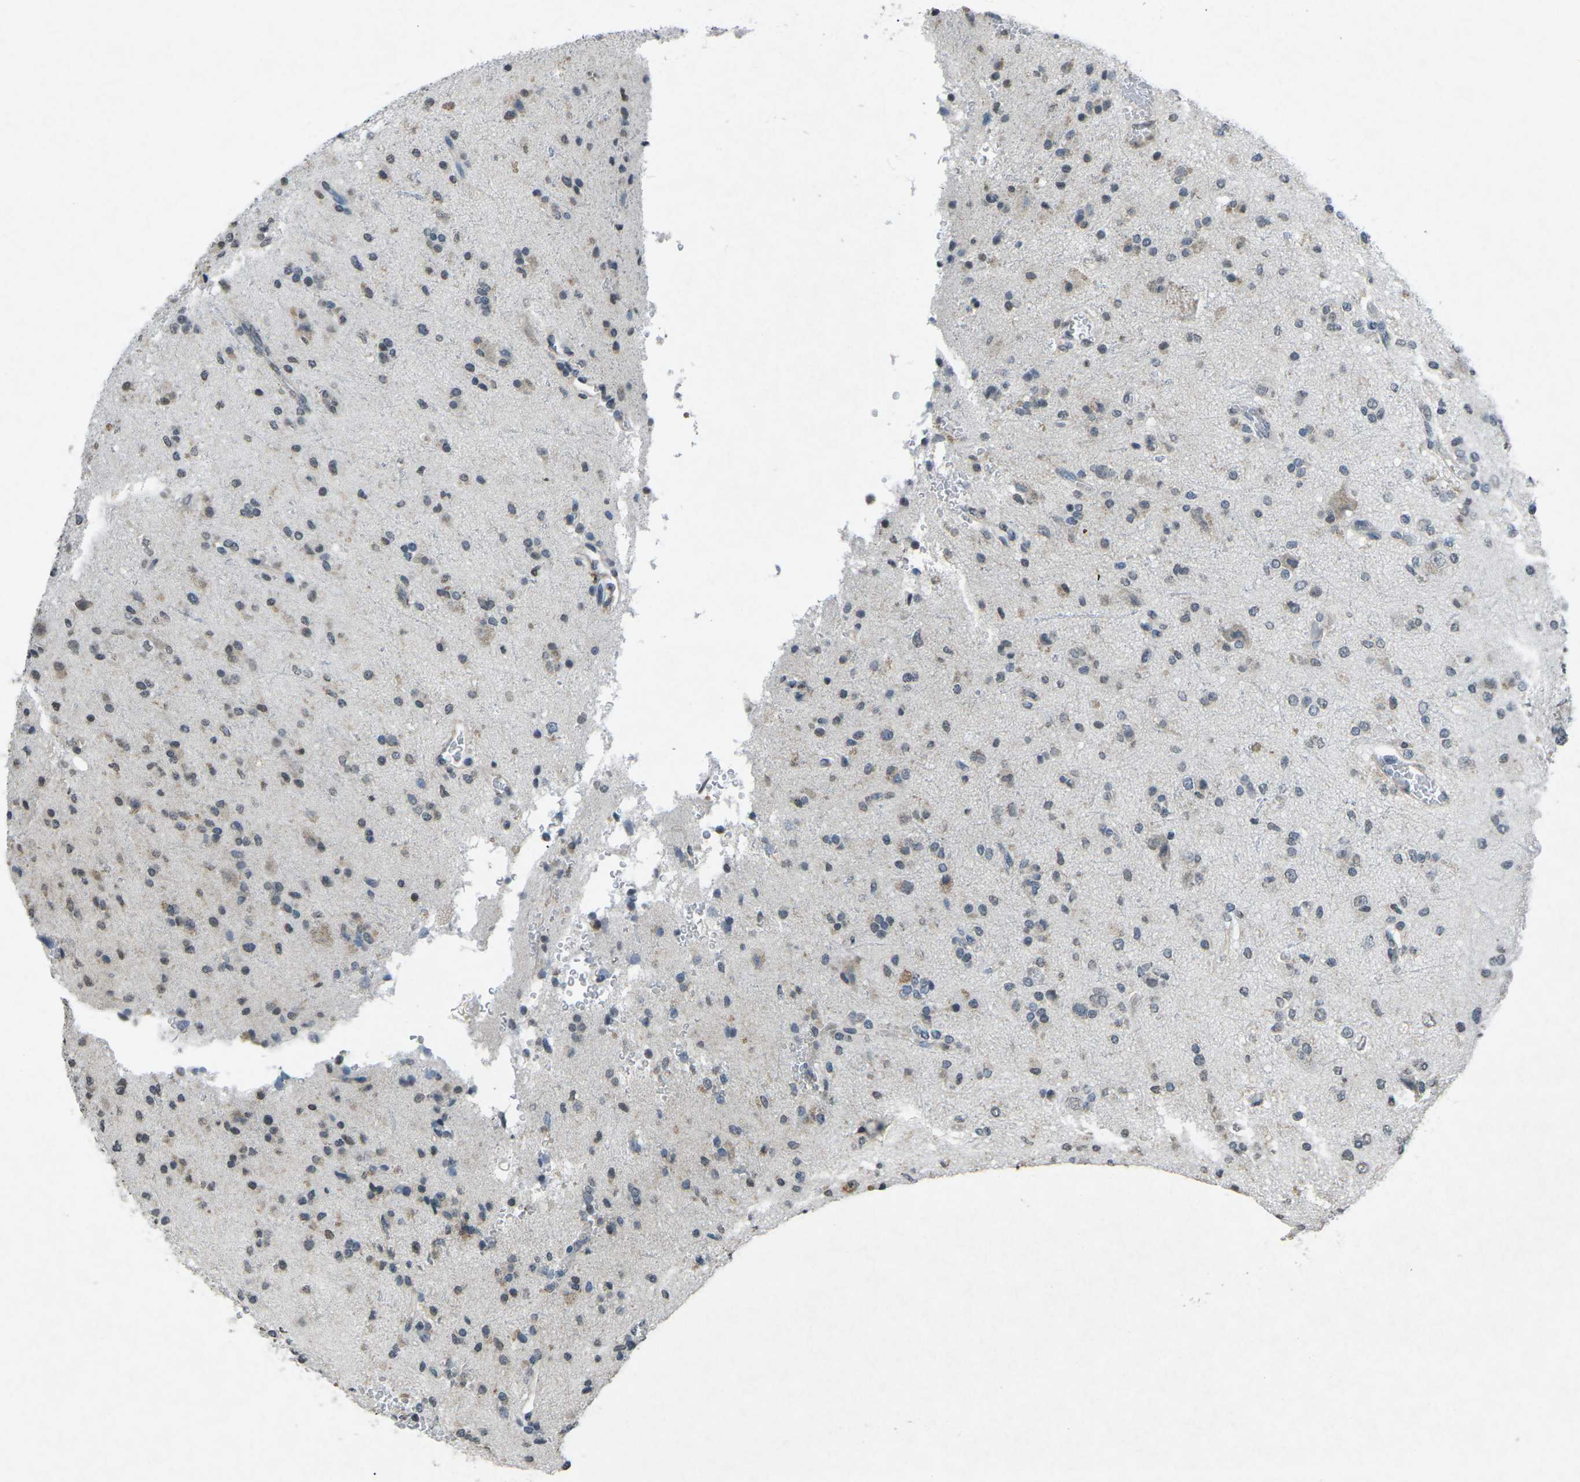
{"staining": {"intensity": "weak", "quantity": "25%-75%", "location": "cytoplasmic/membranous"}, "tissue": "glioma", "cell_type": "Tumor cells", "image_type": "cancer", "snomed": [{"axis": "morphology", "description": "Glioma, malignant, High grade"}, {"axis": "topography", "description": "Brain"}], "caption": "Protein expression analysis of malignant glioma (high-grade) demonstrates weak cytoplasmic/membranous staining in about 25%-75% of tumor cells.", "gene": "TFR2", "patient": {"sex": "male", "age": 47}}